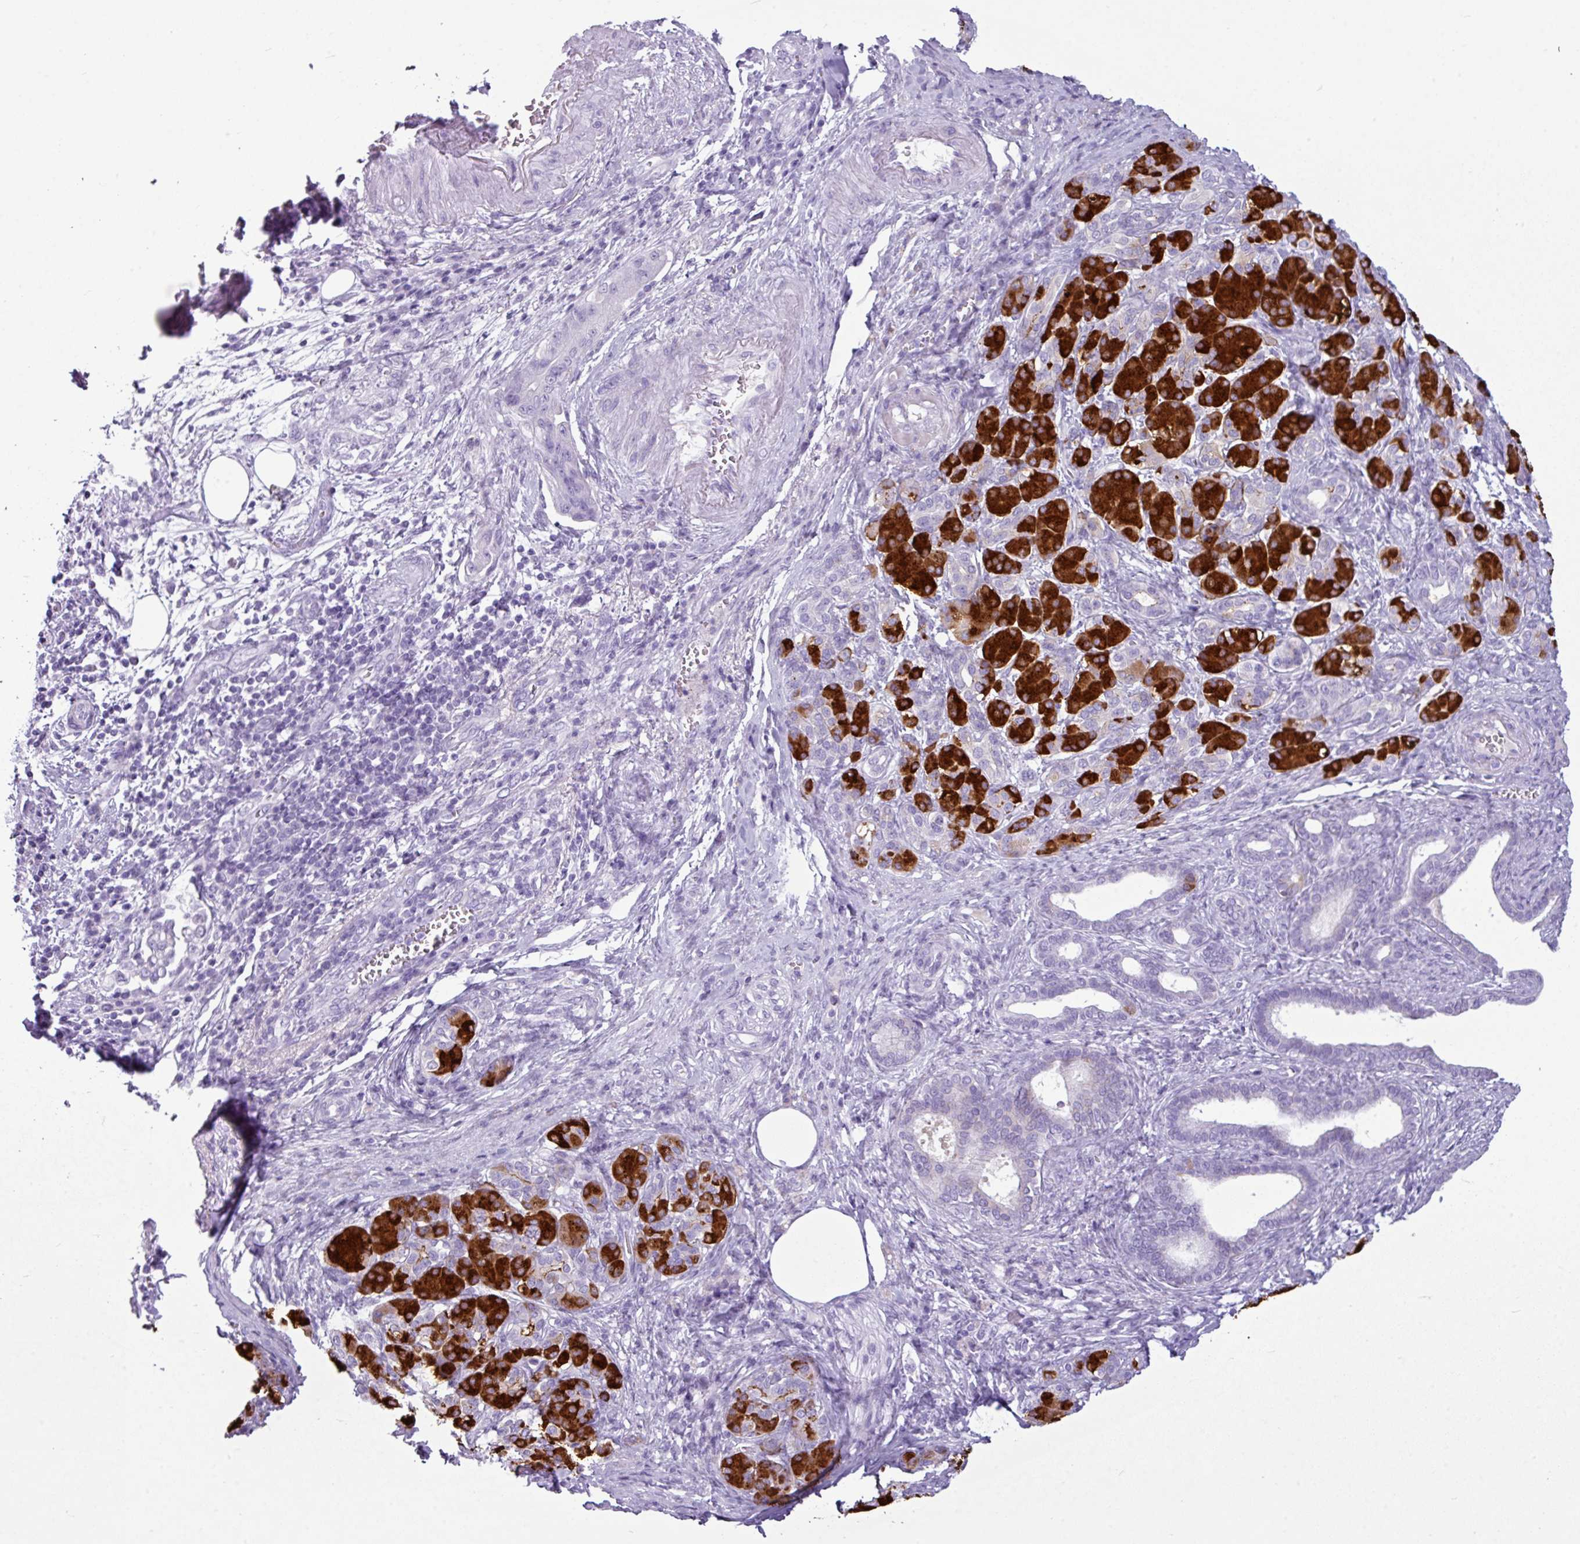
{"staining": {"intensity": "negative", "quantity": "none", "location": "none"}, "tissue": "pancreatic cancer", "cell_type": "Tumor cells", "image_type": "cancer", "snomed": [{"axis": "morphology", "description": "Adenocarcinoma, NOS"}, {"axis": "topography", "description": "Pancreas"}], "caption": "Adenocarcinoma (pancreatic) was stained to show a protein in brown. There is no significant expression in tumor cells.", "gene": "AMY1B", "patient": {"sex": "female", "age": 55}}